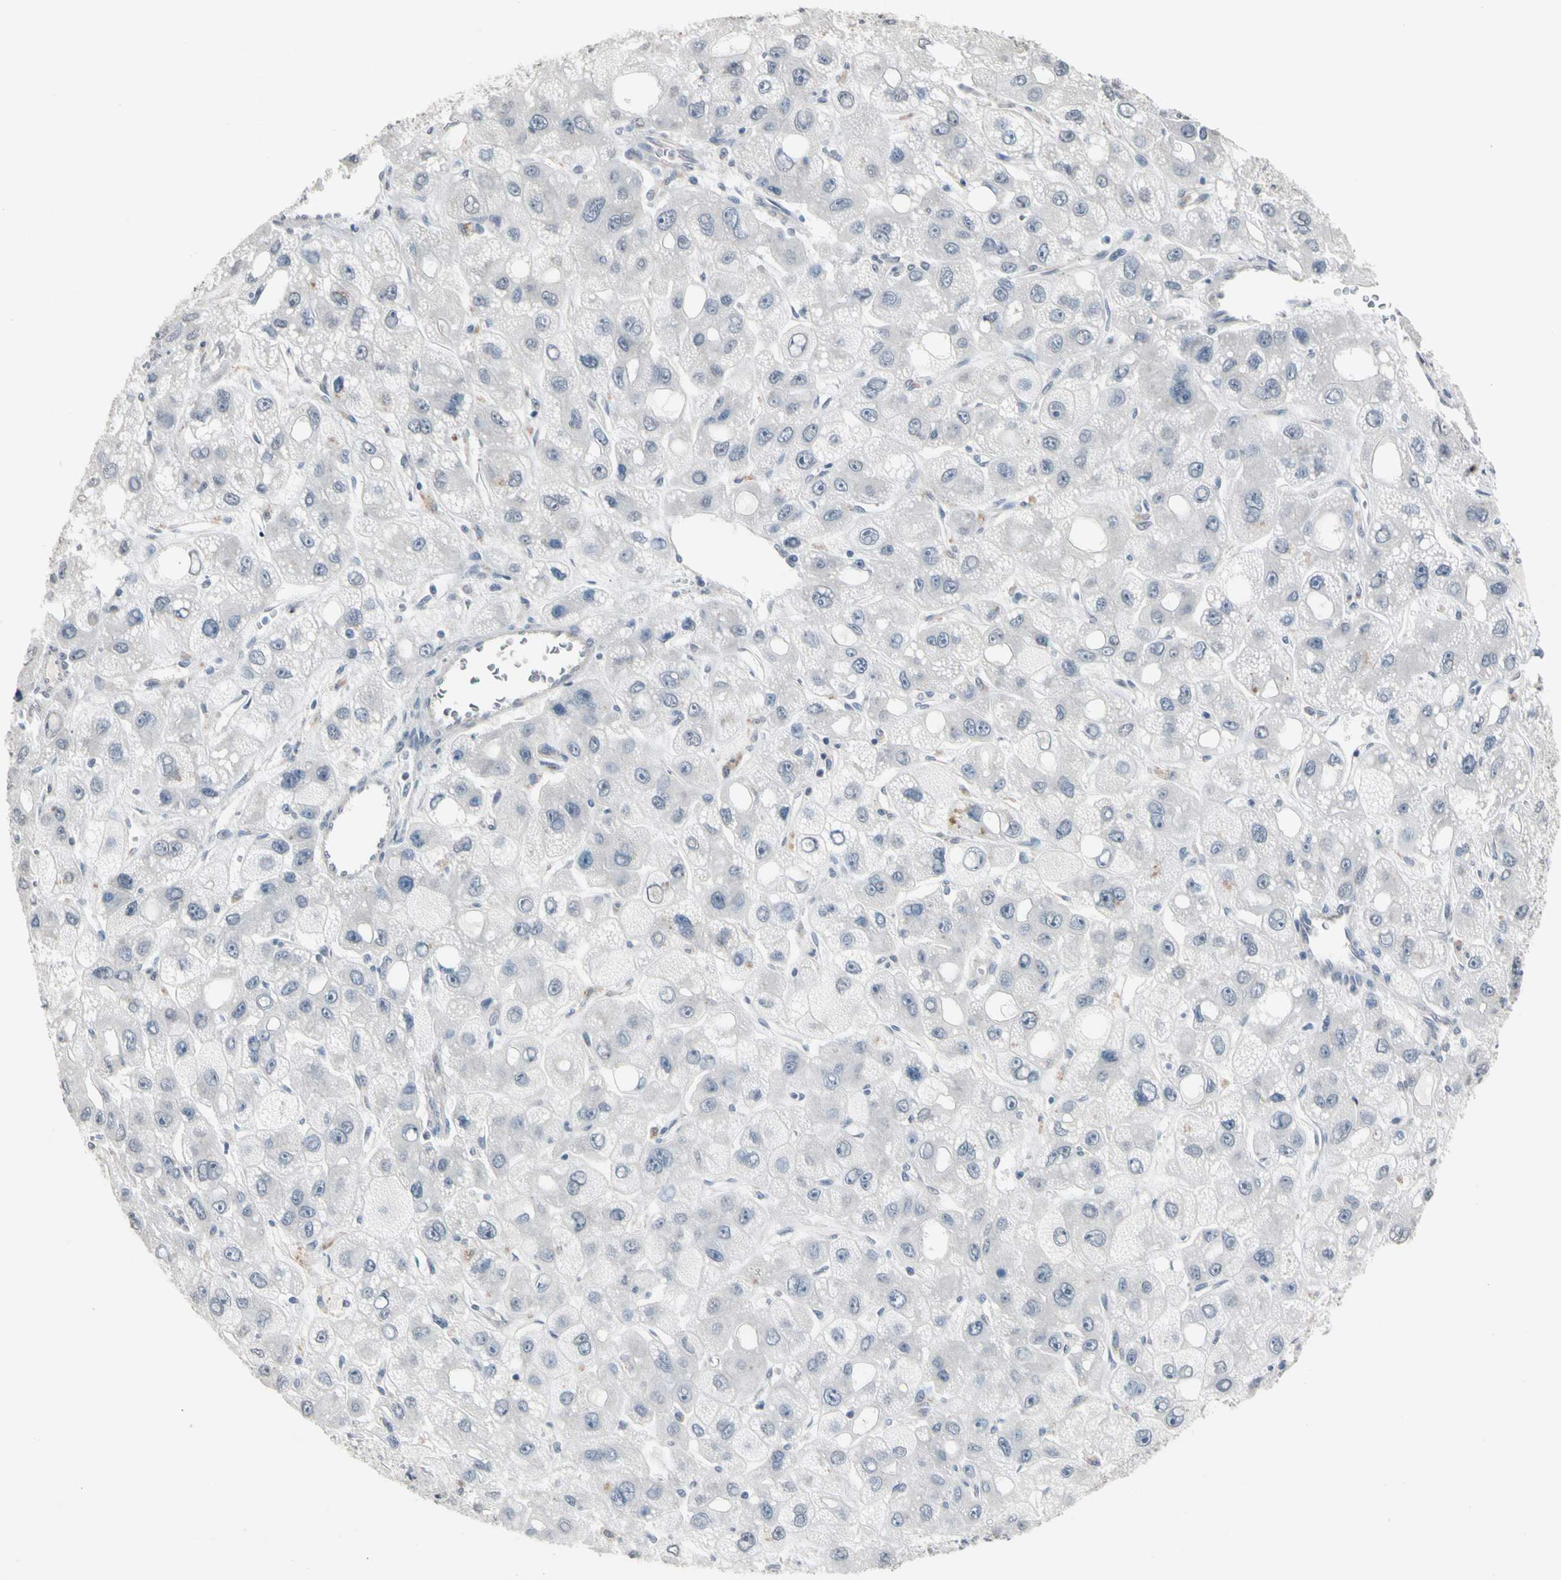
{"staining": {"intensity": "negative", "quantity": "none", "location": "none"}, "tissue": "liver cancer", "cell_type": "Tumor cells", "image_type": "cancer", "snomed": [{"axis": "morphology", "description": "Carcinoma, Hepatocellular, NOS"}, {"axis": "topography", "description": "Liver"}], "caption": "Tumor cells show no significant expression in liver cancer (hepatocellular carcinoma).", "gene": "SV2A", "patient": {"sex": "male", "age": 55}}